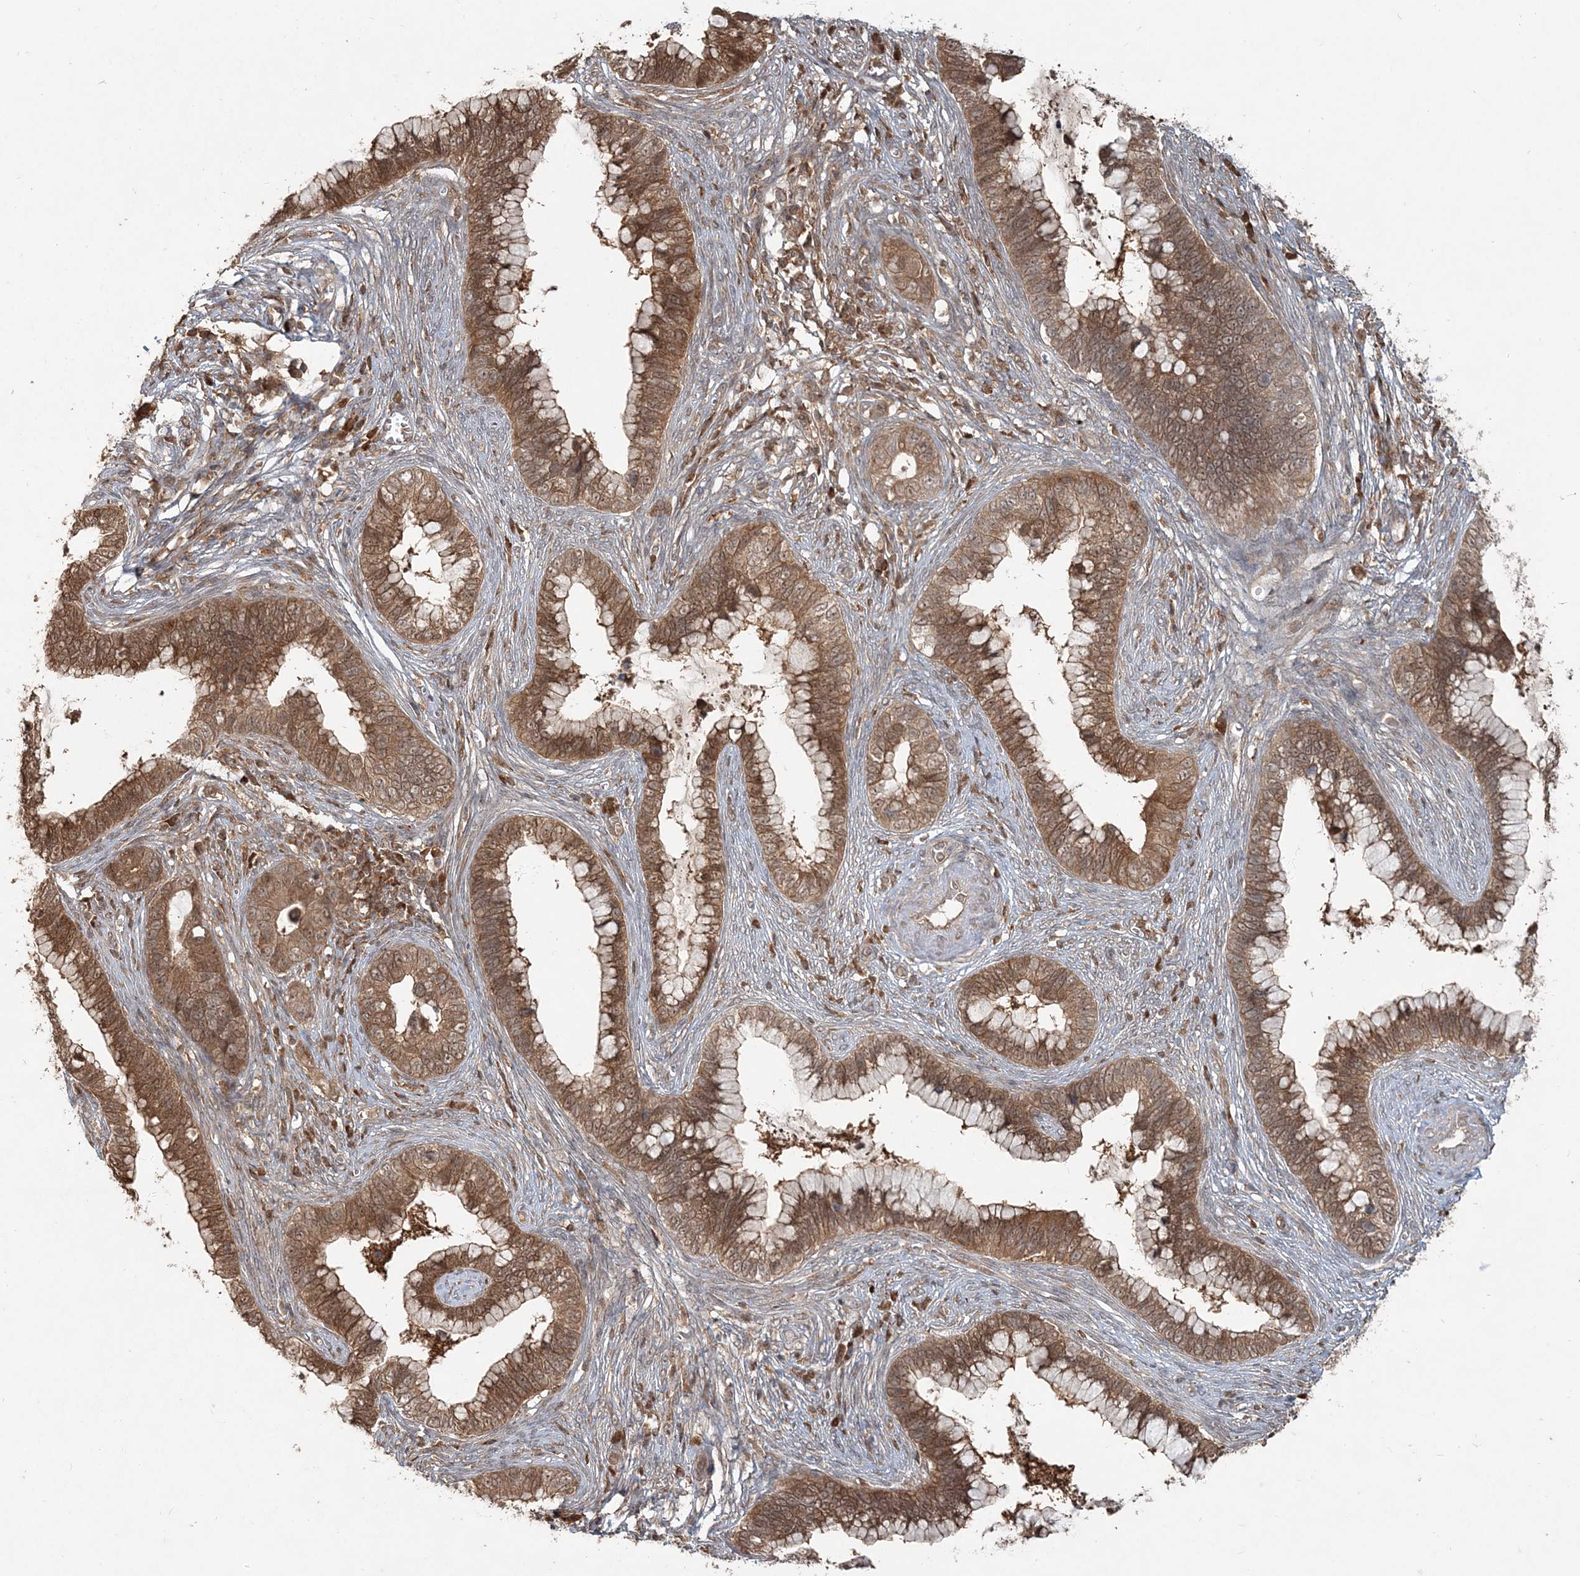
{"staining": {"intensity": "moderate", "quantity": ">75%", "location": "cytoplasmic/membranous"}, "tissue": "cervical cancer", "cell_type": "Tumor cells", "image_type": "cancer", "snomed": [{"axis": "morphology", "description": "Adenocarcinoma, NOS"}, {"axis": "topography", "description": "Cervix"}], "caption": "Moderate cytoplasmic/membranous expression for a protein is seen in about >75% of tumor cells of cervical adenocarcinoma using immunohistochemistry (IHC).", "gene": "CAB39", "patient": {"sex": "female", "age": 44}}